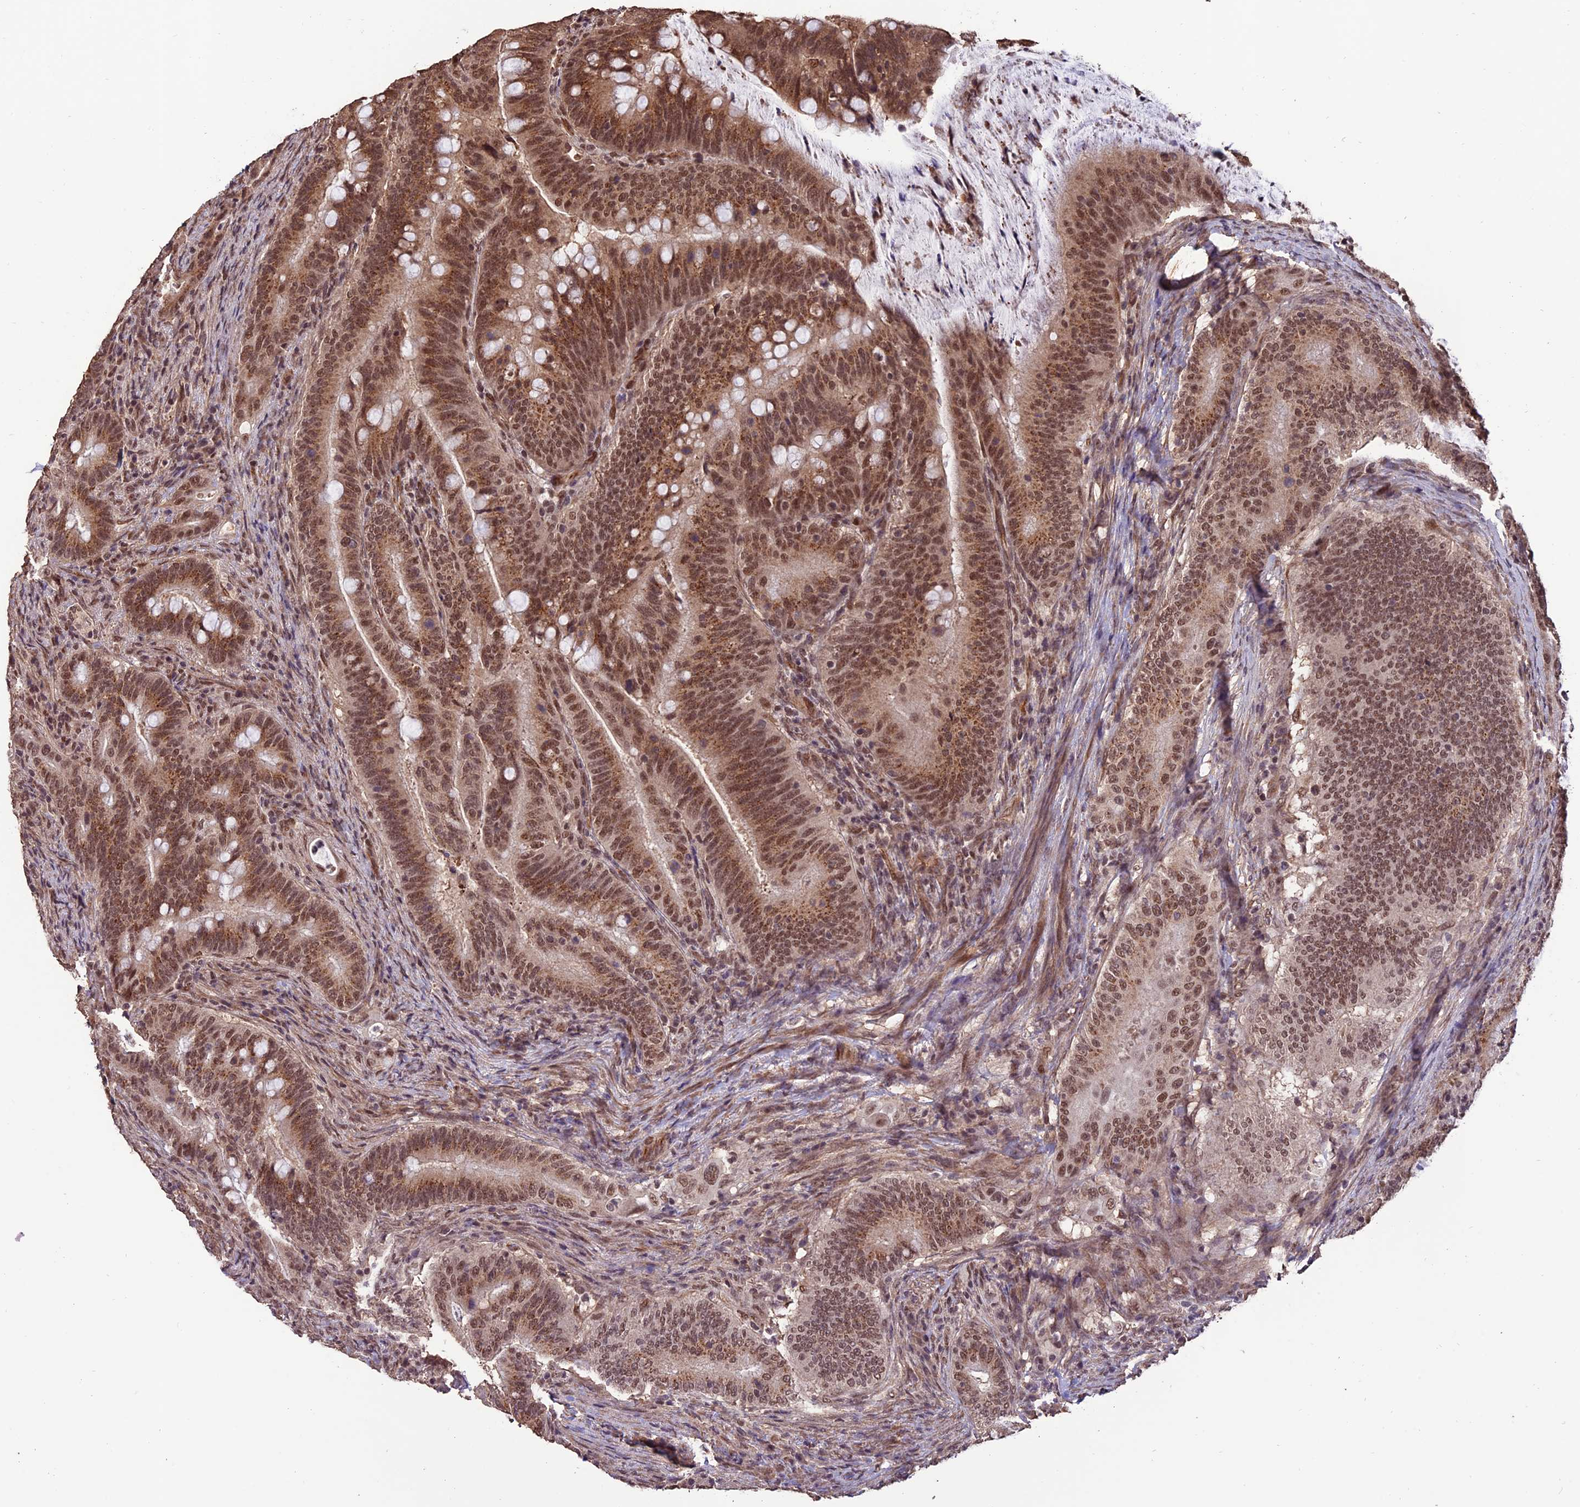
{"staining": {"intensity": "moderate", "quantity": ">75%", "location": "cytoplasmic/membranous,nuclear"}, "tissue": "colorectal cancer", "cell_type": "Tumor cells", "image_type": "cancer", "snomed": [{"axis": "morphology", "description": "Adenocarcinoma, NOS"}, {"axis": "topography", "description": "Colon"}], "caption": "Moderate cytoplasmic/membranous and nuclear expression is present in about >75% of tumor cells in colorectal cancer (adenocarcinoma). Using DAB (3,3'-diaminobenzidine) (brown) and hematoxylin (blue) stains, captured at high magnification using brightfield microscopy.", "gene": "CABIN1", "patient": {"sex": "female", "age": 66}}